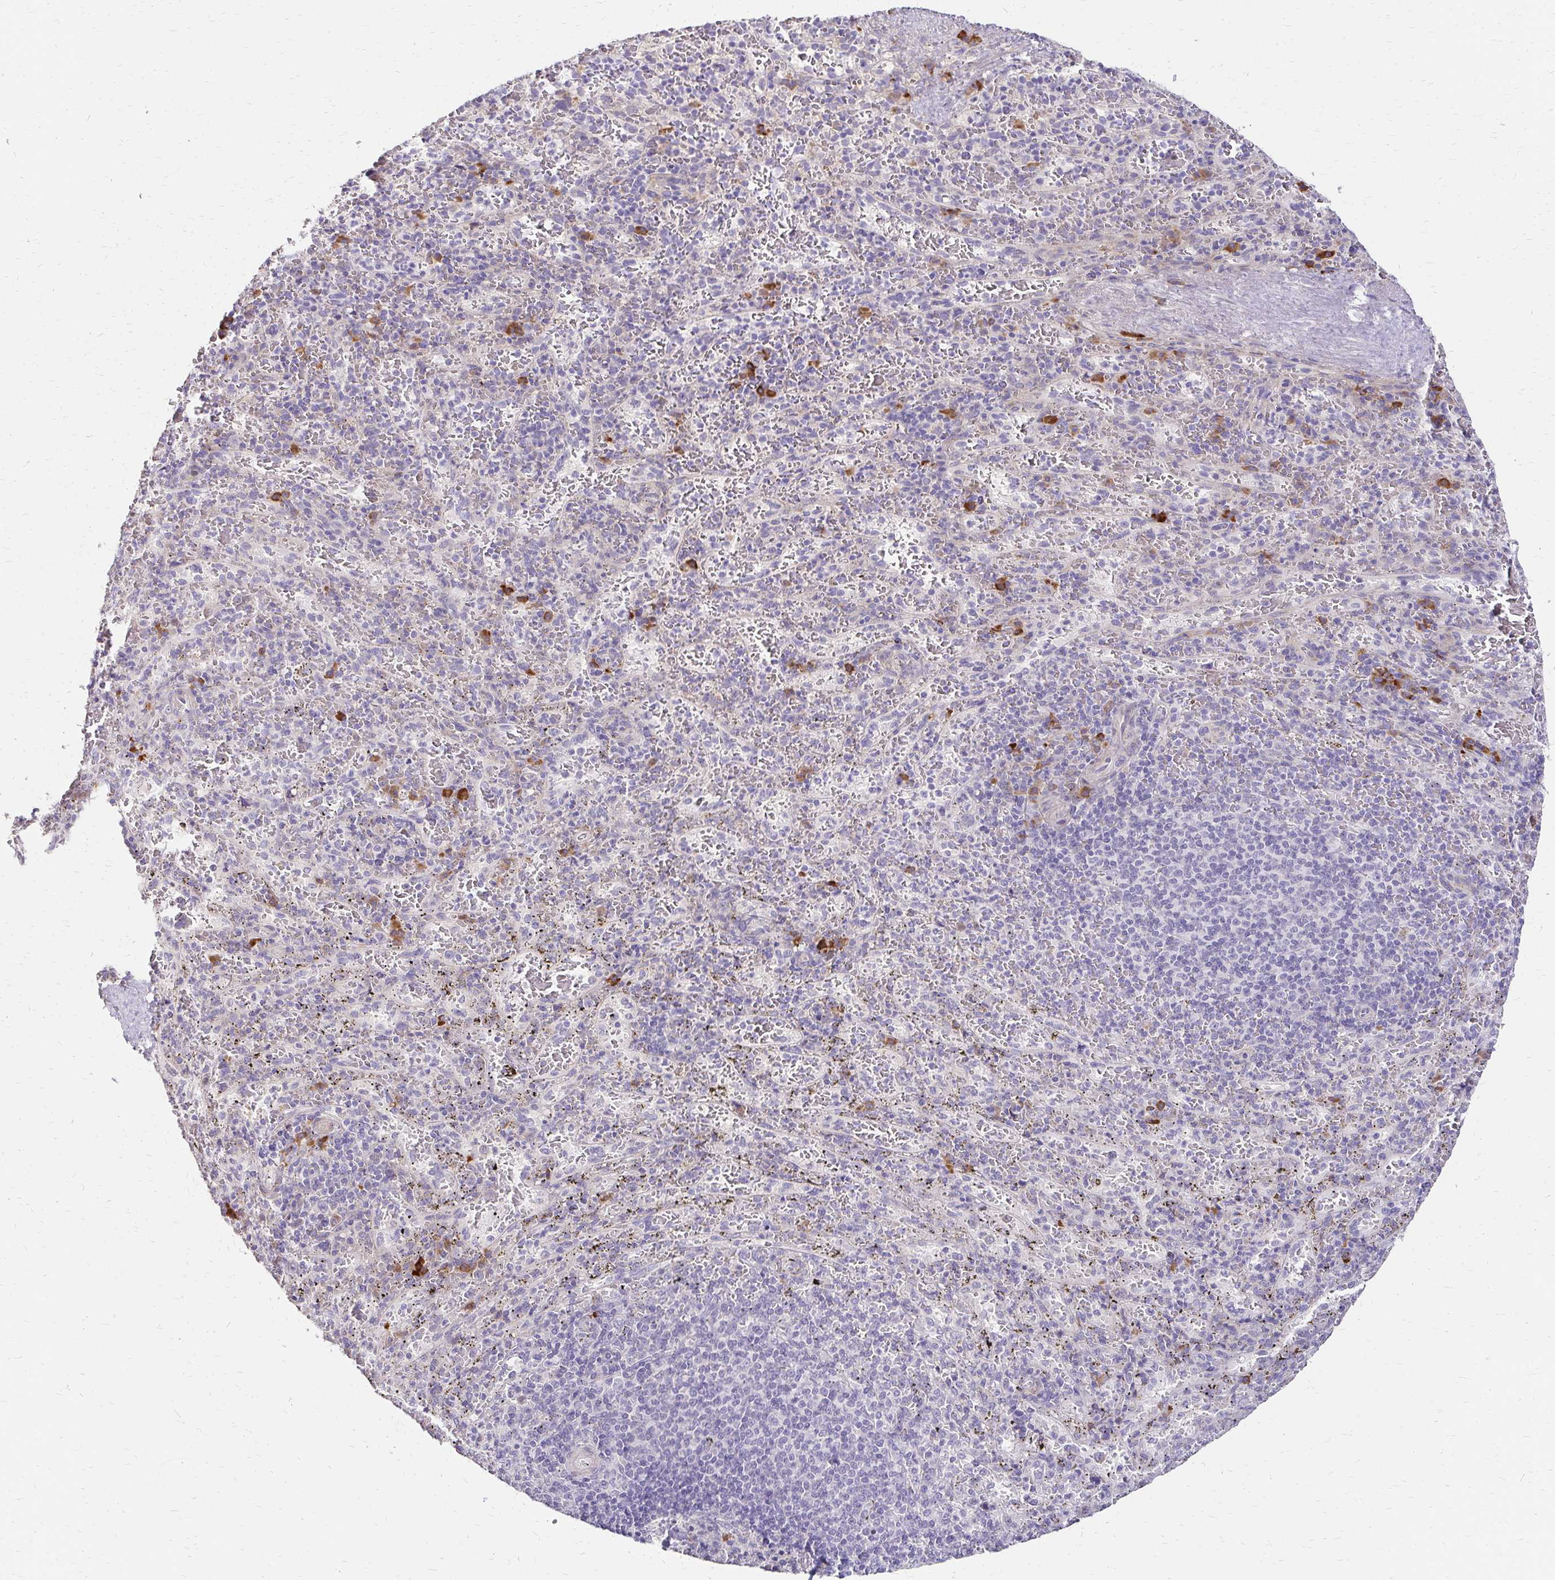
{"staining": {"intensity": "negative", "quantity": "none", "location": "none"}, "tissue": "spleen", "cell_type": "Cells in red pulp", "image_type": "normal", "snomed": [{"axis": "morphology", "description": "Normal tissue, NOS"}, {"axis": "topography", "description": "Spleen"}], "caption": "IHC of benign human spleen reveals no staining in cells in red pulp.", "gene": "PRIMA1", "patient": {"sex": "male", "age": 57}}